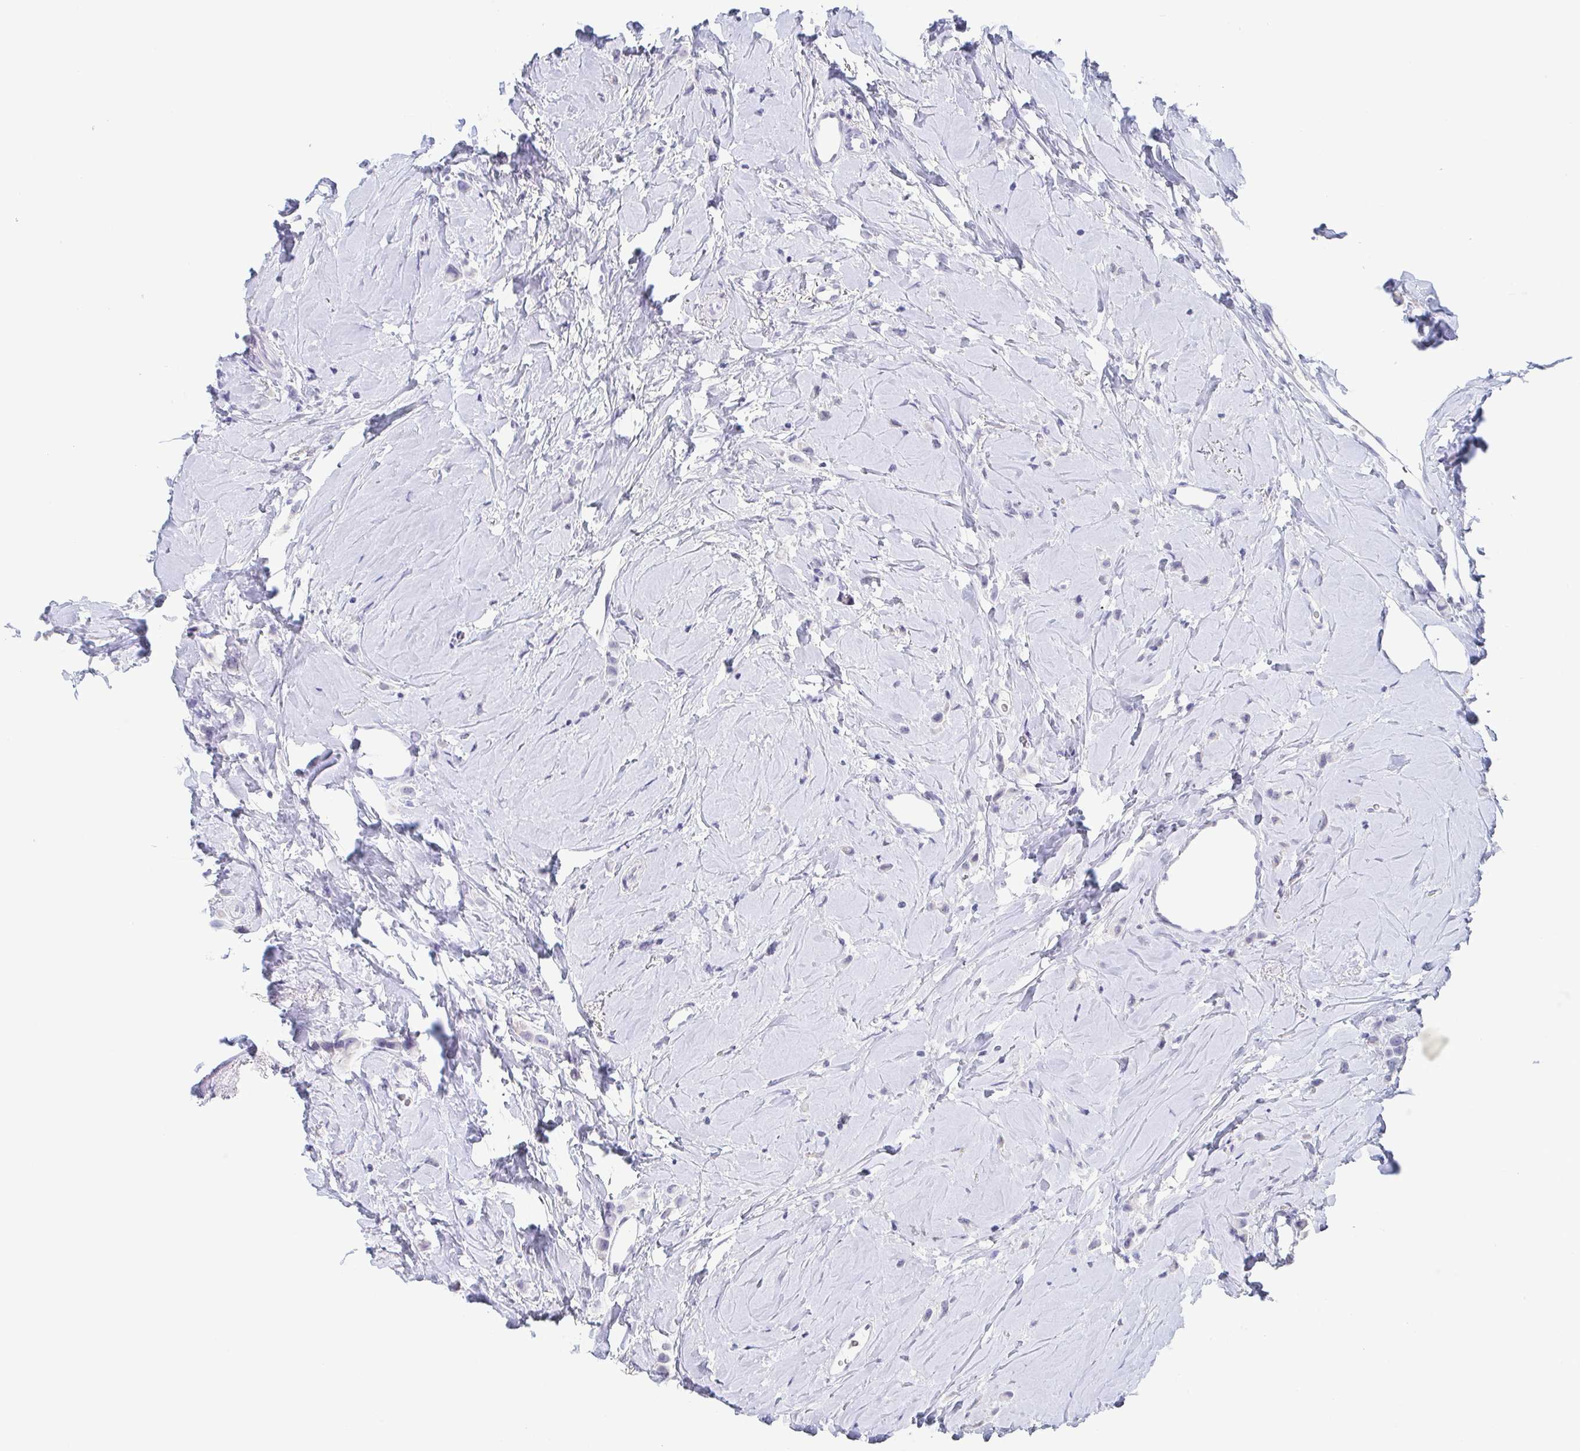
{"staining": {"intensity": "negative", "quantity": "none", "location": "none"}, "tissue": "breast cancer", "cell_type": "Tumor cells", "image_type": "cancer", "snomed": [{"axis": "morphology", "description": "Lobular carcinoma"}, {"axis": "topography", "description": "Breast"}], "caption": "Immunohistochemical staining of human breast cancer (lobular carcinoma) demonstrates no significant positivity in tumor cells. (Stains: DAB immunohistochemistry (IHC) with hematoxylin counter stain, Microscopy: brightfield microscopy at high magnification).", "gene": "REG4", "patient": {"sex": "female", "age": 66}}